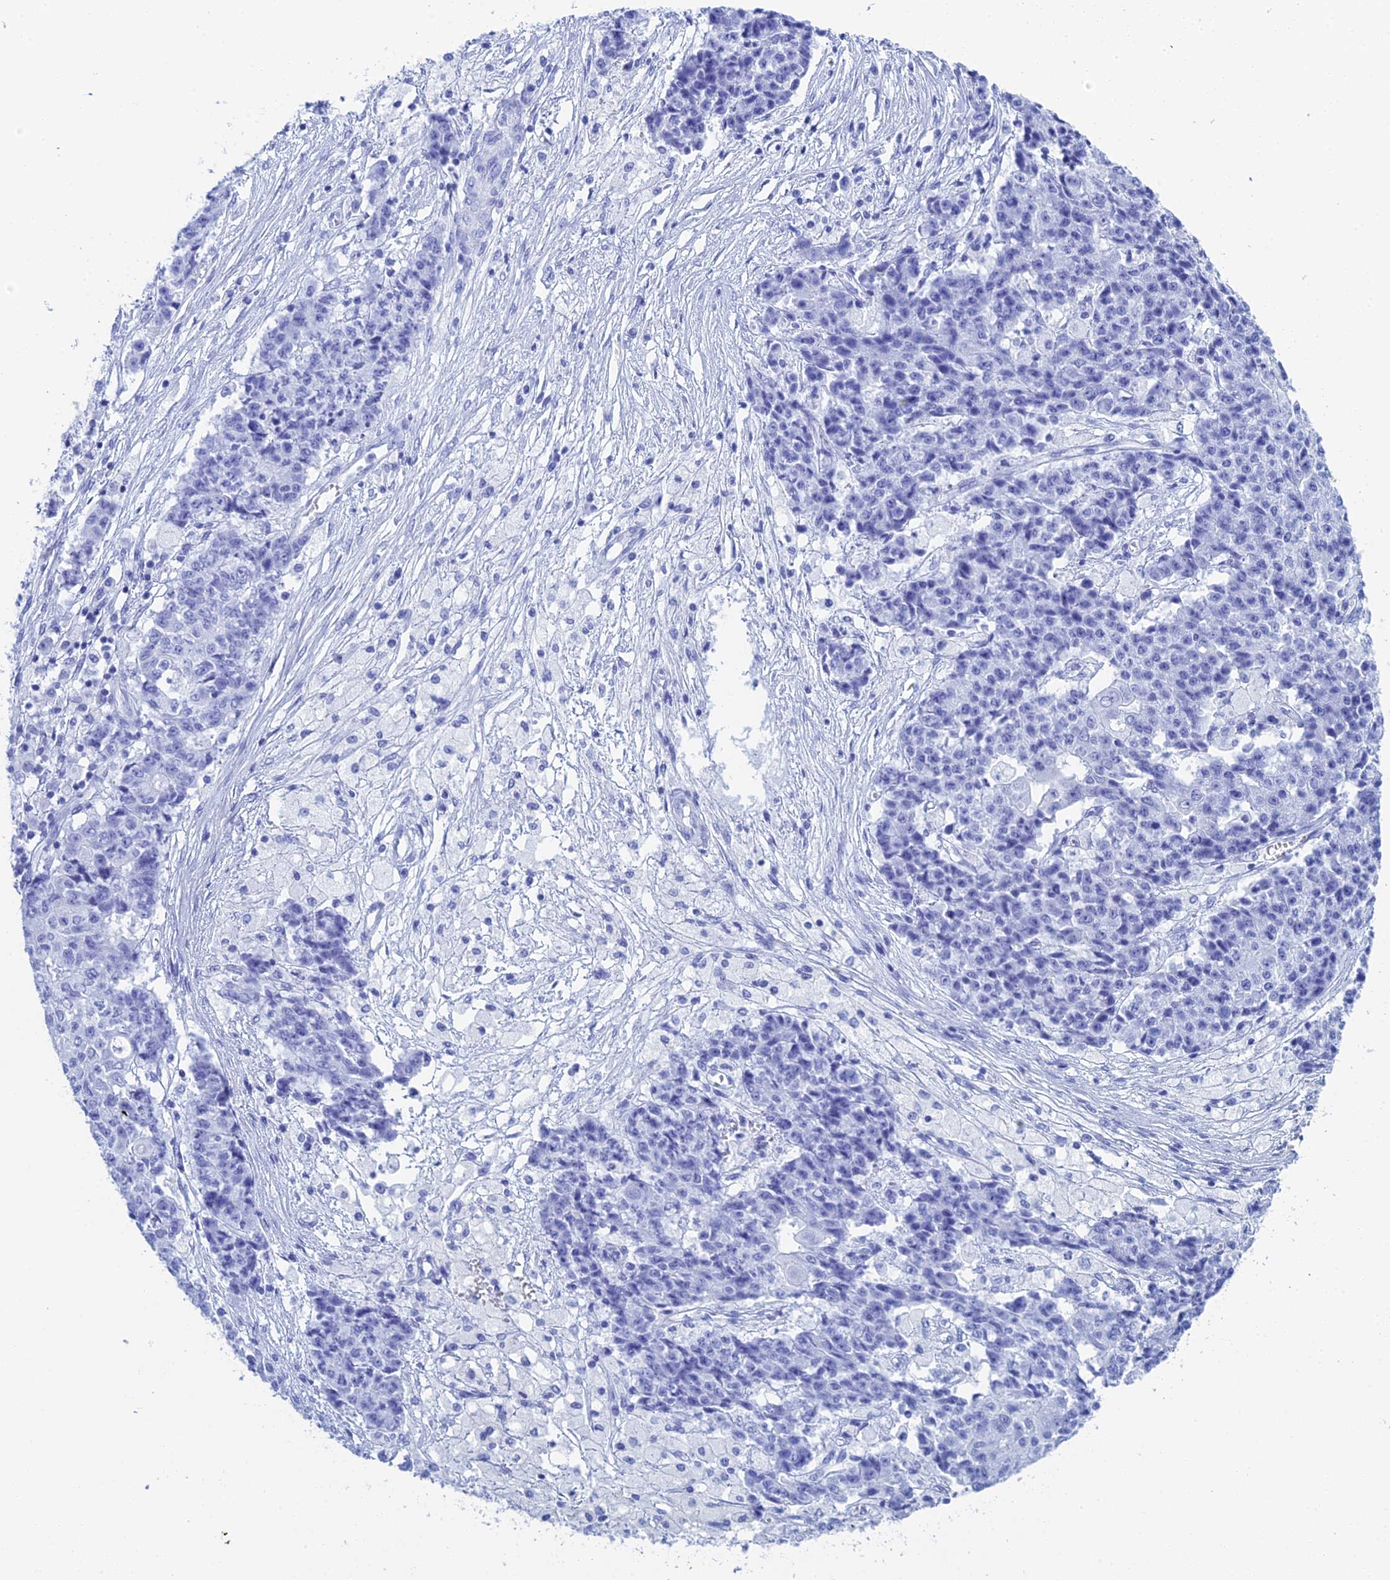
{"staining": {"intensity": "negative", "quantity": "none", "location": "none"}, "tissue": "ovarian cancer", "cell_type": "Tumor cells", "image_type": "cancer", "snomed": [{"axis": "morphology", "description": "Carcinoma, endometroid"}, {"axis": "topography", "description": "Ovary"}], "caption": "An image of human ovarian cancer (endometroid carcinoma) is negative for staining in tumor cells.", "gene": "TEX101", "patient": {"sex": "female", "age": 42}}